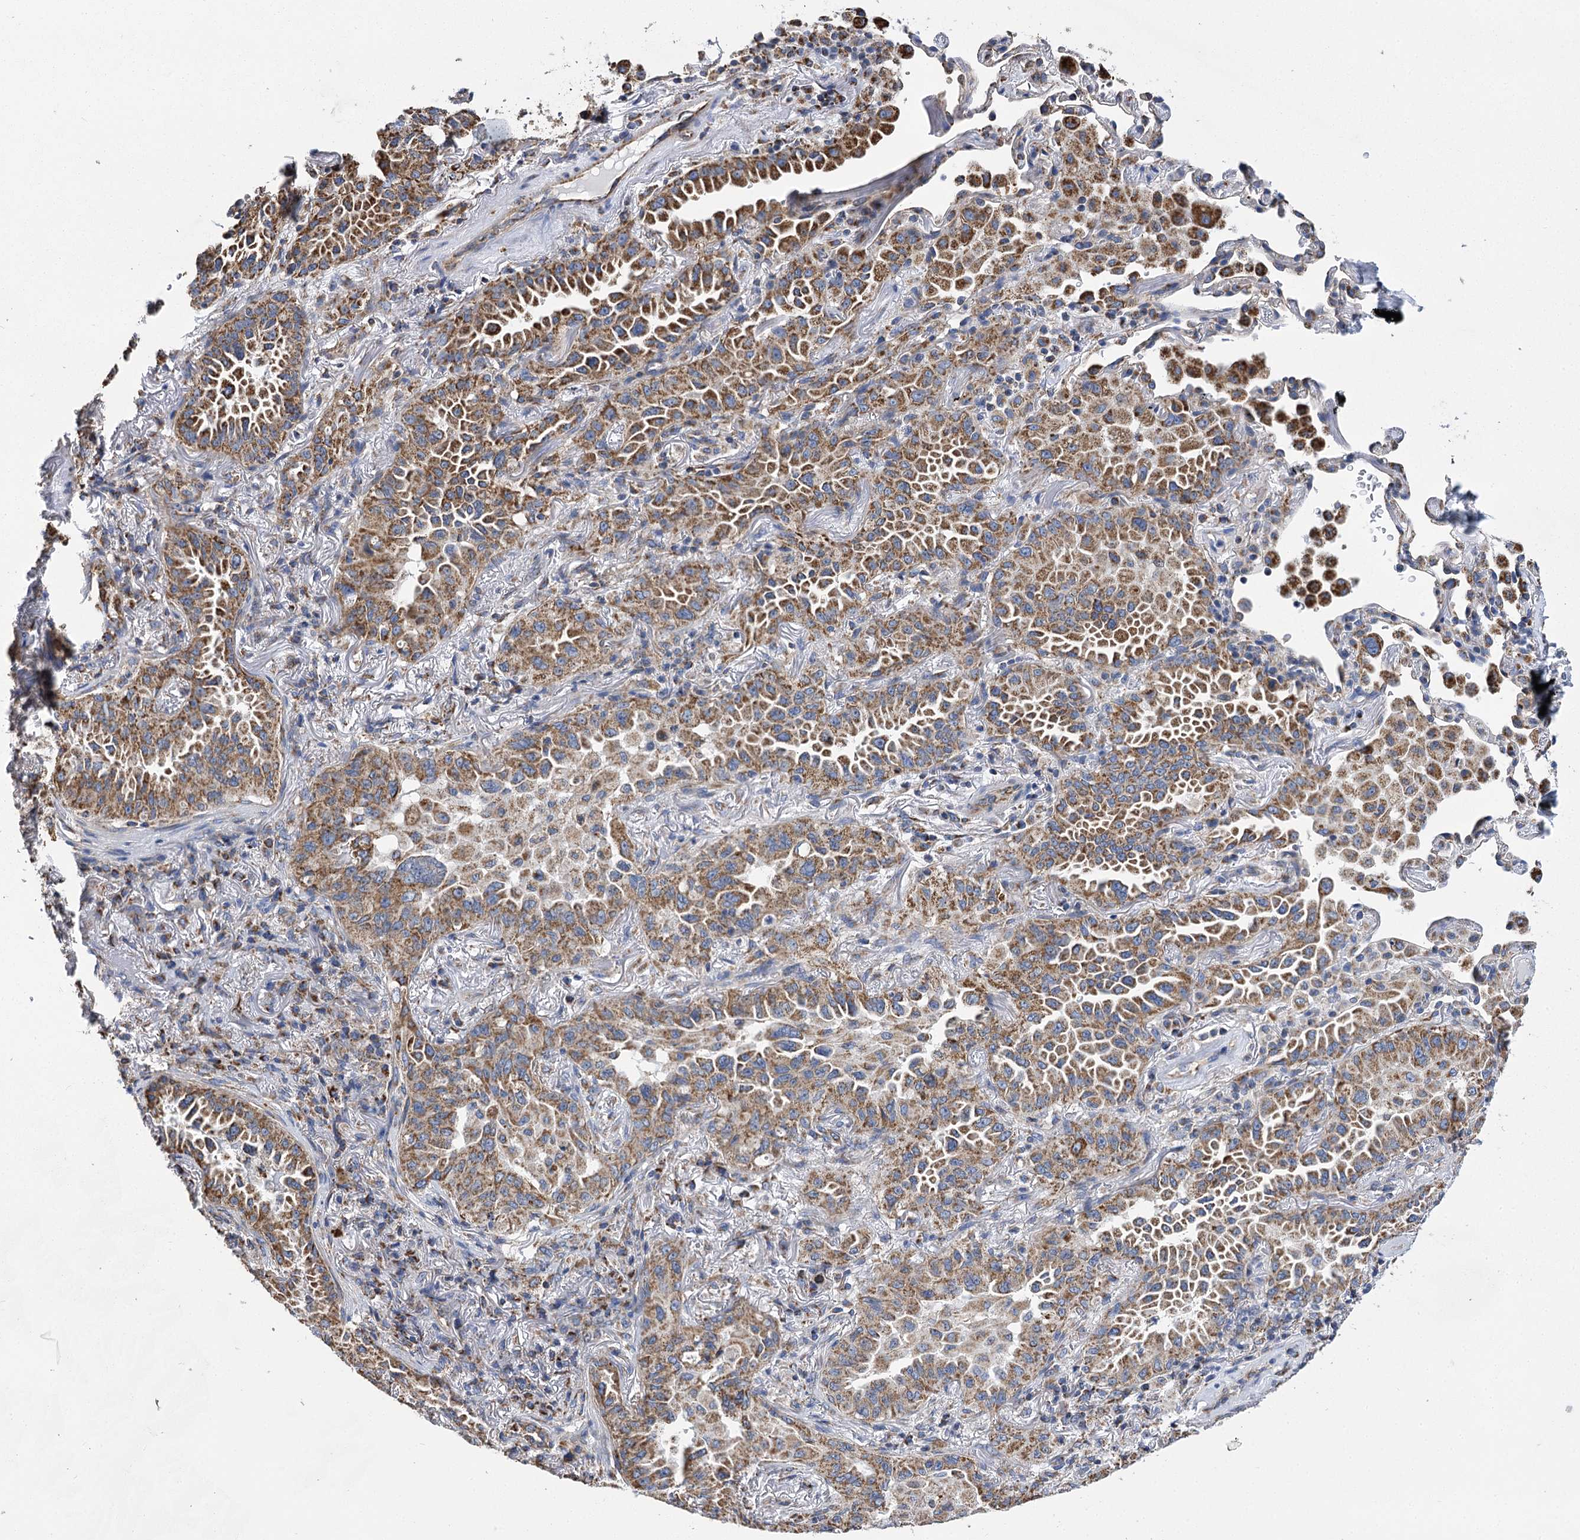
{"staining": {"intensity": "moderate", "quantity": ">75%", "location": "cytoplasmic/membranous"}, "tissue": "lung cancer", "cell_type": "Tumor cells", "image_type": "cancer", "snomed": [{"axis": "morphology", "description": "Adenocarcinoma, NOS"}, {"axis": "topography", "description": "Lung"}], "caption": "Tumor cells display medium levels of moderate cytoplasmic/membranous staining in approximately >75% of cells in human lung cancer.", "gene": "CCDC73", "patient": {"sex": "female", "age": 69}}